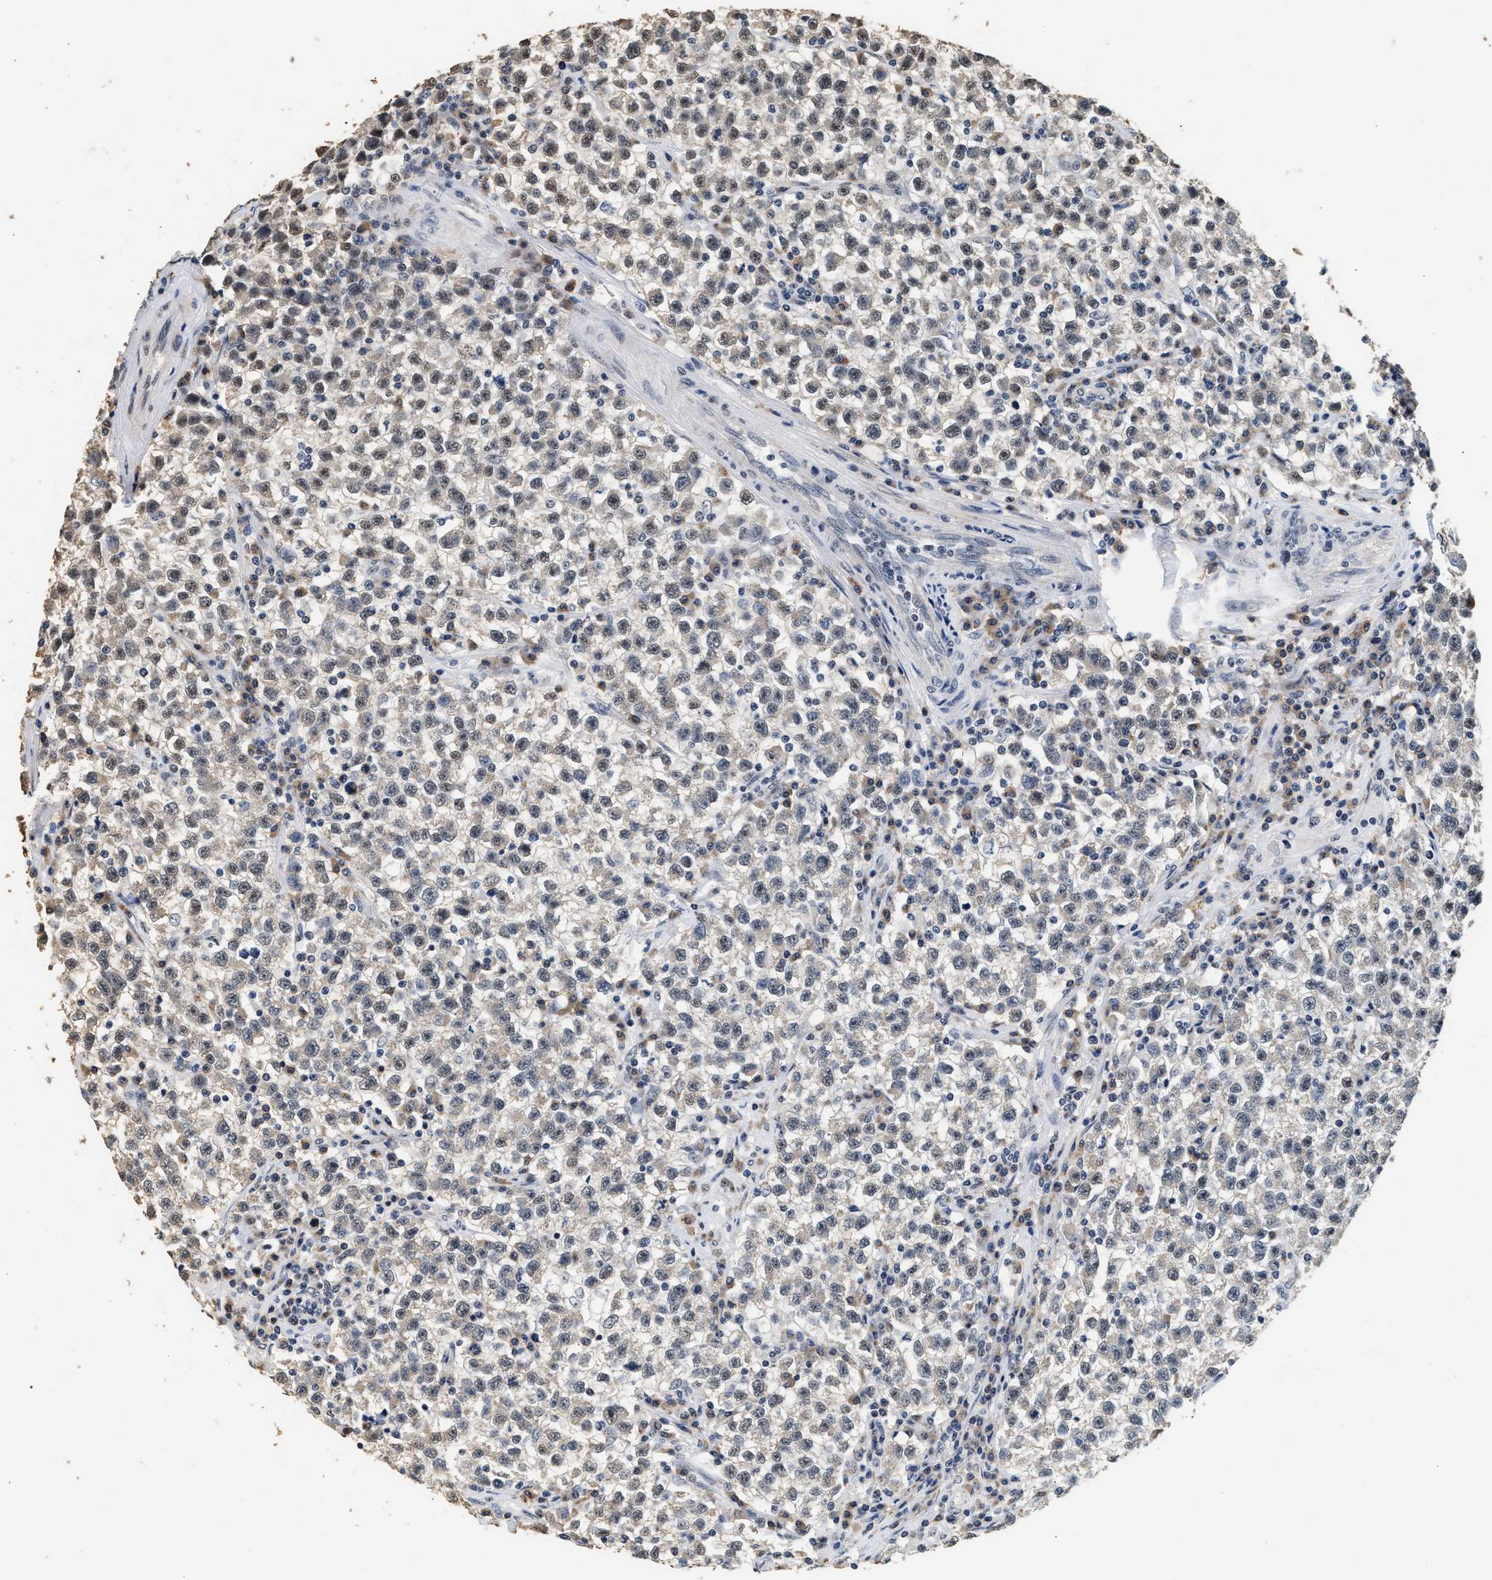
{"staining": {"intensity": "moderate", "quantity": "25%-75%", "location": "nuclear"}, "tissue": "testis cancer", "cell_type": "Tumor cells", "image_type": "cancer", "snomed": [{"axis": "morphology", "description": "Seminoma, NOS"}, {"axis": "topography", "description": "Testis"}], "caption": "Immunohistochemistry histopathology image of human testis cancer stained for a protein (brown), which shows medium levels of moderate nuclear expression in about 25%-75% of tumor cells.", "gene": "THOC1", "patient": {"sex": "male", "age": 22}}